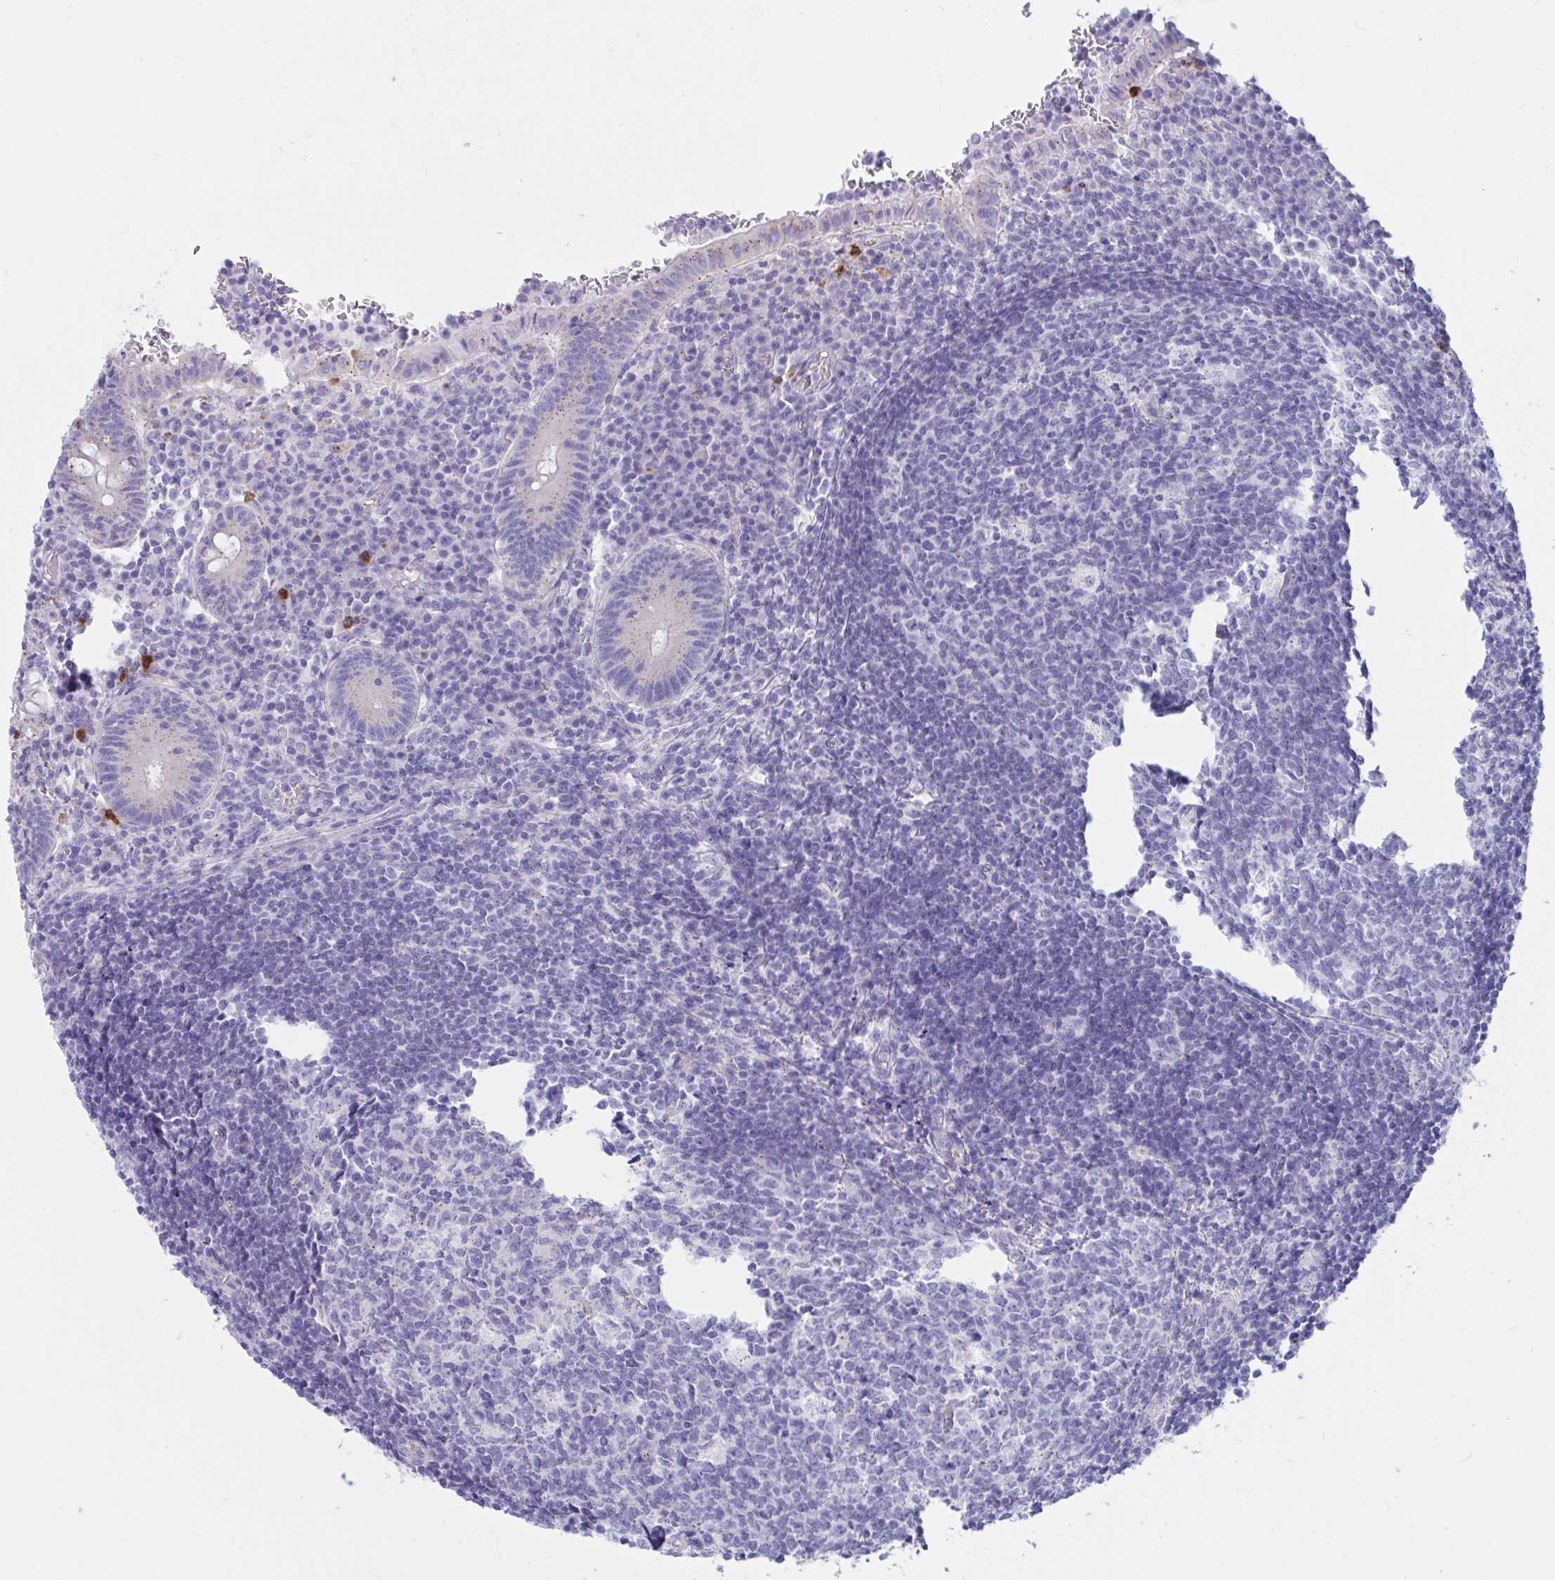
{"staining": {"intensity": "weak", "quantity": ">75%", "location": "cytoplasmic/membranous"}, "tissue": "appendix", "cell_type": "Glandular cells", "image_type": "normal", "snomed": [{"axis": "morphology", "description": "Normal tissue, NOS"}, {"axis": "topography", "description": "Appendix"}], "caption": "IHC histopathology image of unremarkable appendix: human appendix stained using immunohistochemistry (IHC) exhibits low levels of weak protein expression localized specifically in the cytoplasmic/membranous of glandular cells, appearing as a cytoplasmic/membranous brown color.", "gene": "RNASE3", "patient": {"sex": "male", "age": 18}}